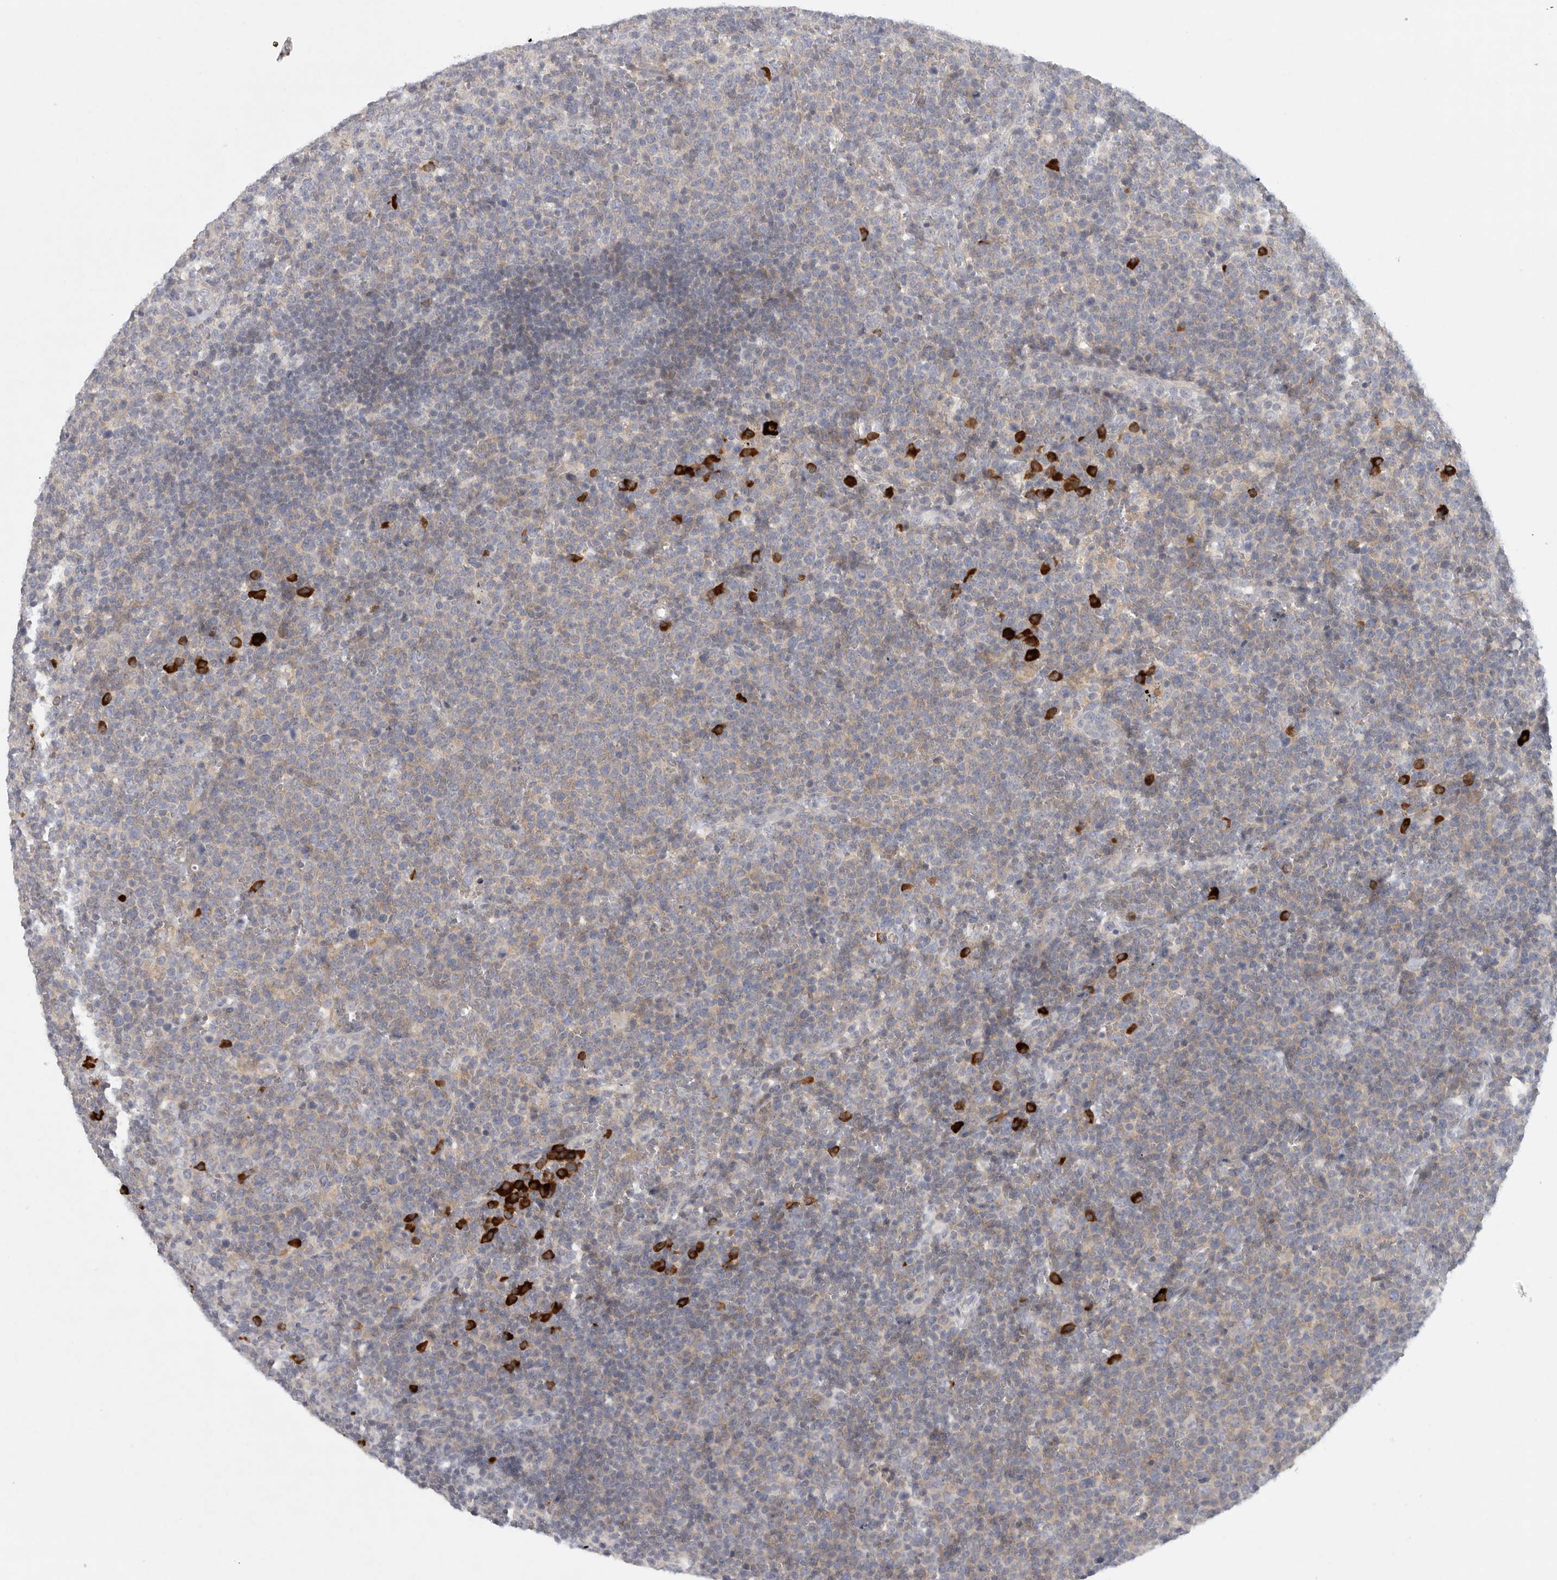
{"staining": {"intensity": "weak", "quantity": "25%-75%", "location": "cytoplasmic/membranous"}, "tissue": "lymphoma", "cell_type": "Tumor cells", "image_type": "cancer", "snomed": [{"axis": "morphology", "description": "Malignant lymphoma, non-Hodgkin's type, High grade"}, {"axis": "topography", "description": "Lymph node"}], "caption": "Human lymphoma stained for a protein (brown) reveals weak cytoplasmic/membranous positive expression in approximately 25%-75% of tumor cells.", "gene": "TMEM69", "patient": {"sex": "male", "age": 61}}